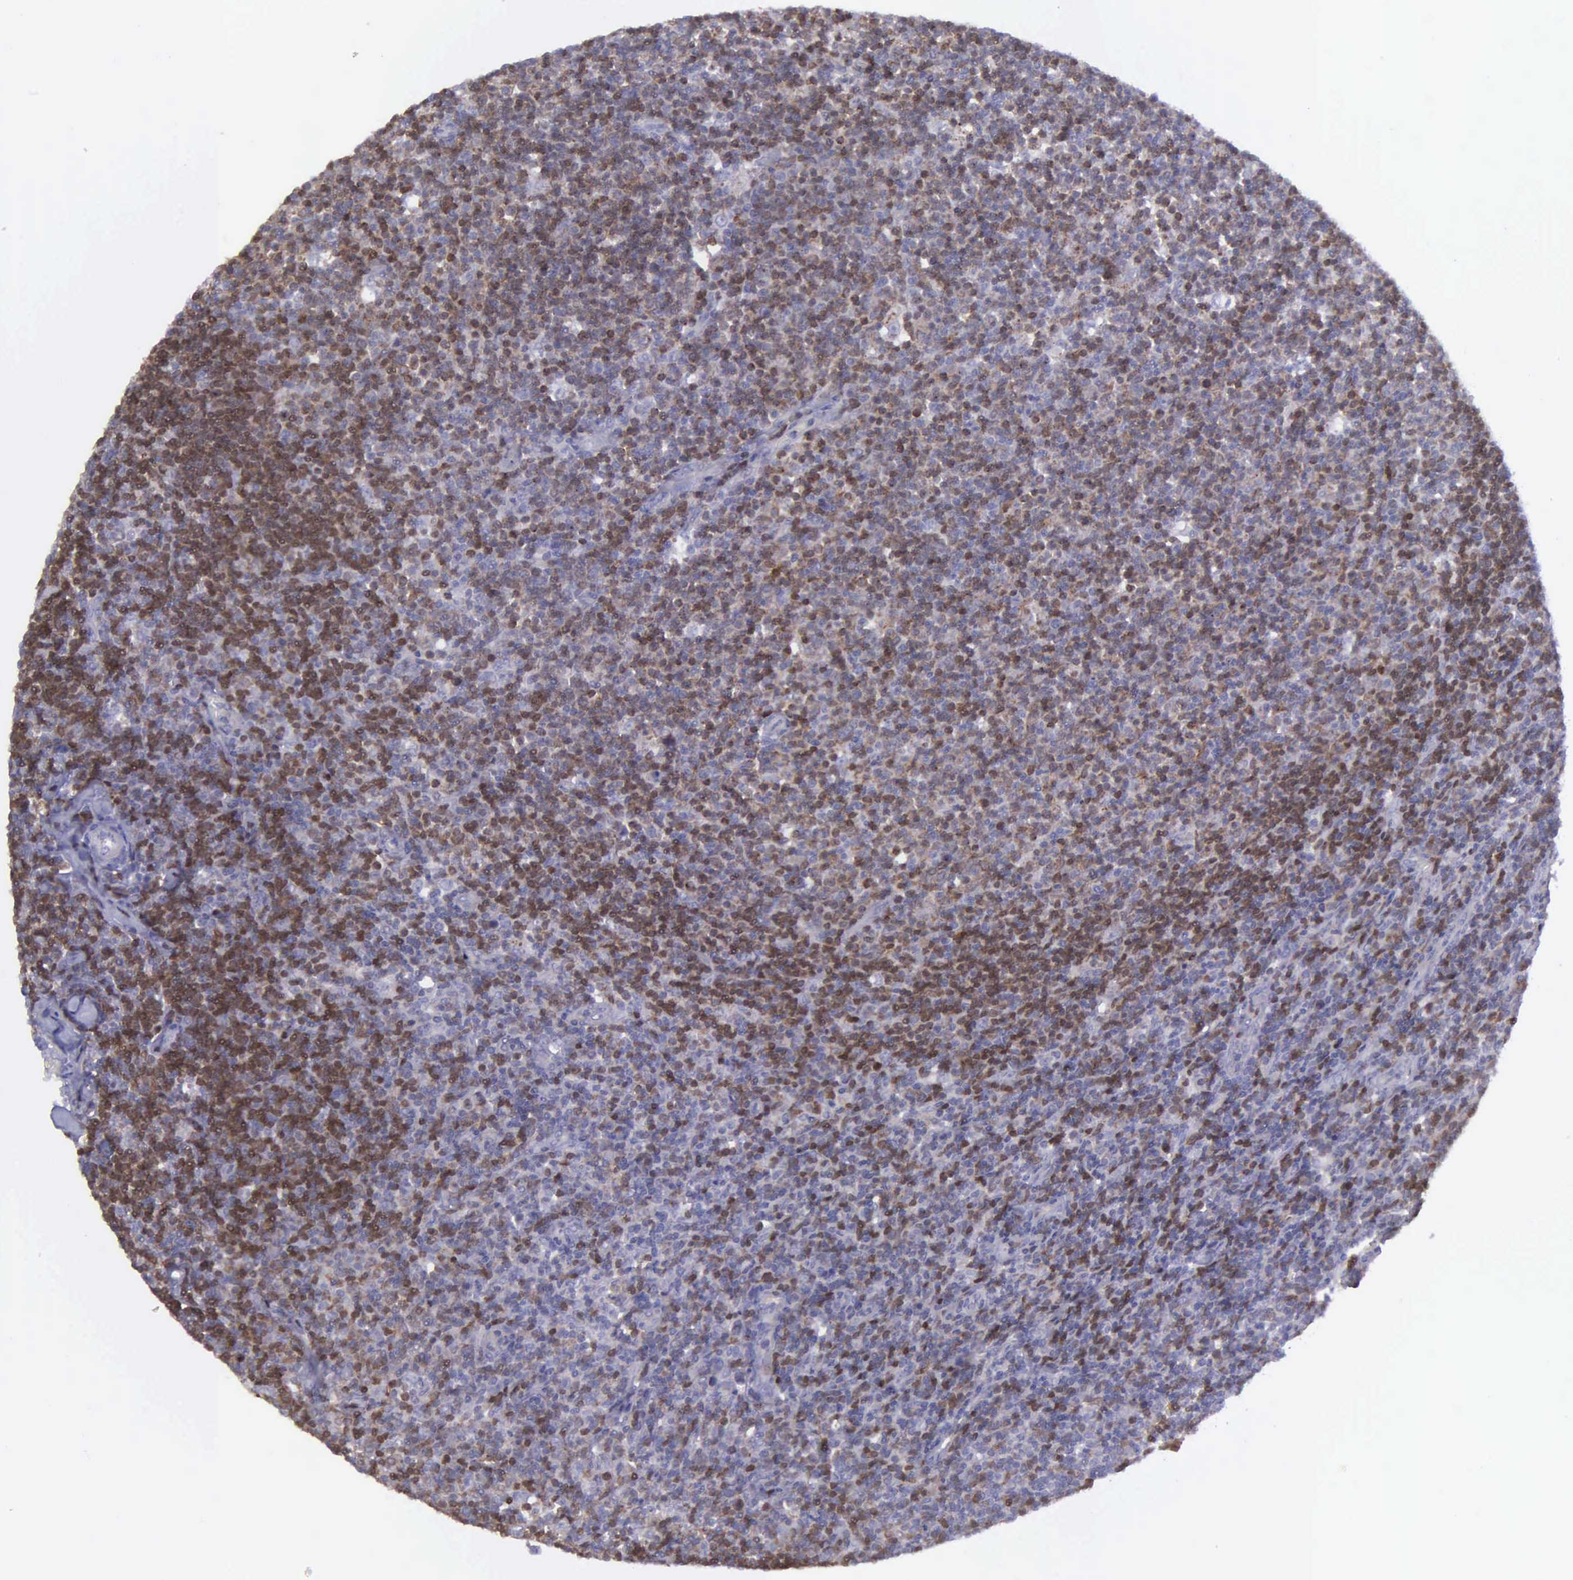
{"staining": {"intensity": "moderate", "quantity": "25%-75%", "location": "cytoplasmic/membranous,nuclear"}, "tissue": "lymphoma", "cell_type": "Tumor cells", "image_type": "cancer", "snomed": [{"axis": "morphology", "description": "Malignant lymphoma, non-Hodgkin's type, Low grade"}, {"axis": "topography", "description": "Lymph node"}], "caption": "About 25%-75% of tumor cells in human low-grade malignant lymphoma, non-Hodgkin's type exhibit moderate cytoplasmic/membranous and nuclear protein staining as visualized by brown immunohistochemical staining.", "gene": "MICAL3", "patient": {"sex": "male", "age": 74}}